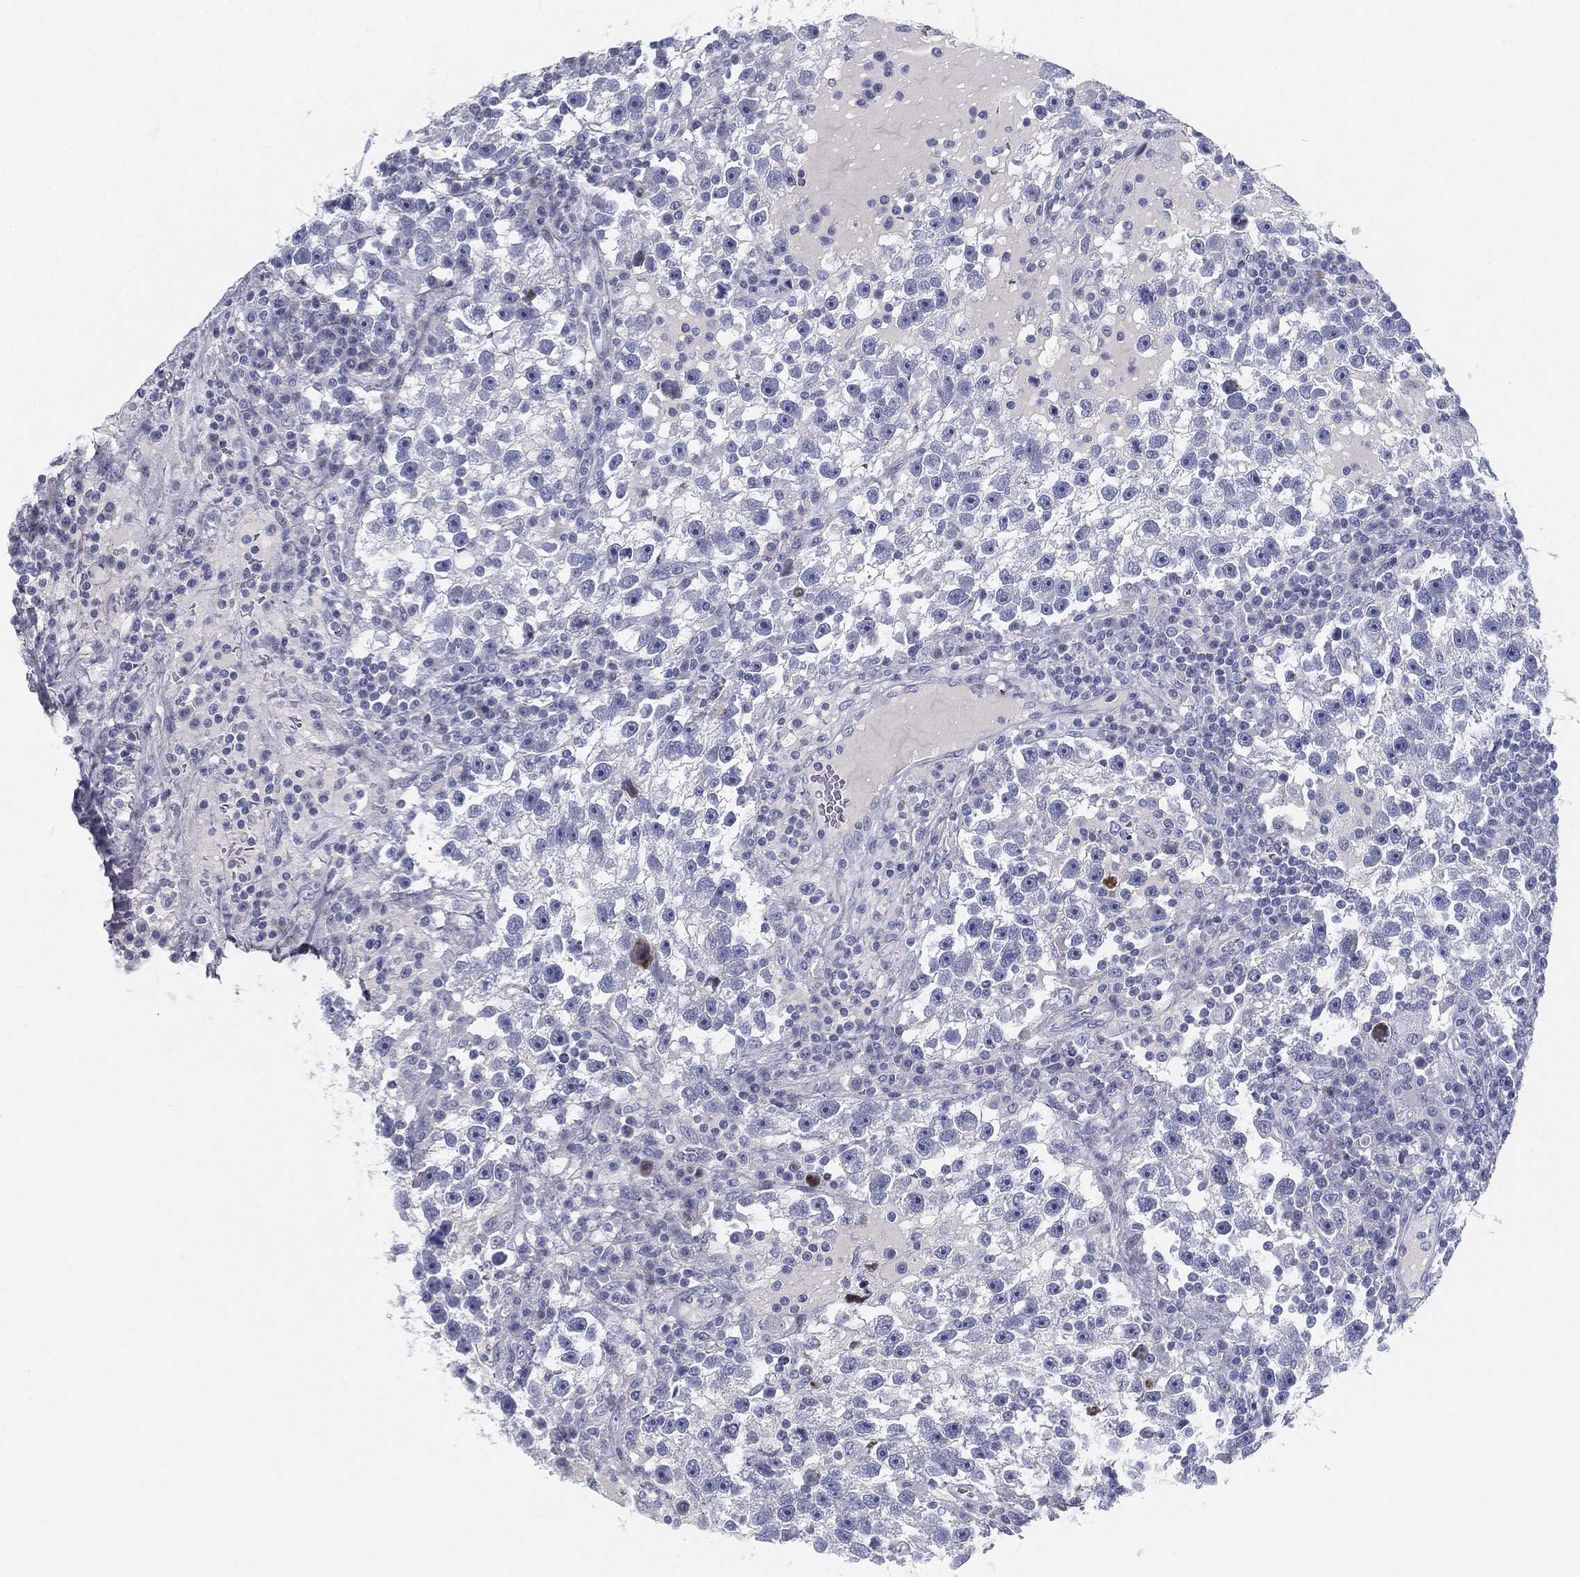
{"staining": {"intensity": "negative", "quantity": "none", "location": "none"}, "tissue": "testis cancer", "cell_type": "Tumor cells", "image_type": "cancer", "snomed": [{"axis": "morphology", "description": "Seminoma, NOS"}, {"axis": "topography", "description": "Testis"}], "caption": "Tumor cells show no significant protein staining in seminoma (testis).", "gene": "SPPL2C", "patient": {"sex": "male", "age": 47}}